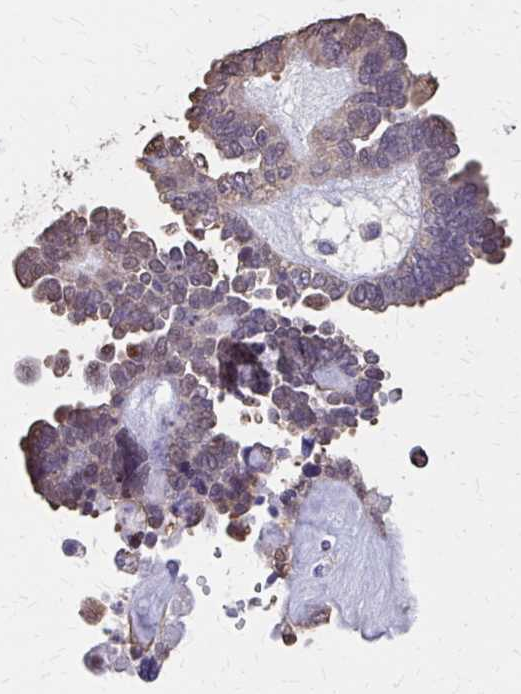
{"staining": {"intensity": "weak", "quantity": "<25%", "location": "cytoplasmic/membranous"}, "tissue": "ovarian cancer", "cell_type": "Tumor cells", "image_type": "cancer", "snomed": [{"axis": "morphology", "description": "Cystadenocarcinoma, serous, NOS"}, {"axis": "topography", "description": "Ovary"}], "caption": "This histopathology image is of serous cystadenocarcinoma (ovarian) stained with IHC to label a protein in brown with the nuclei are counter-stained blue. There is no expression in tumor cells.", "gene": "IFI44L", "patient": {"sex": "female", "age": 51}}